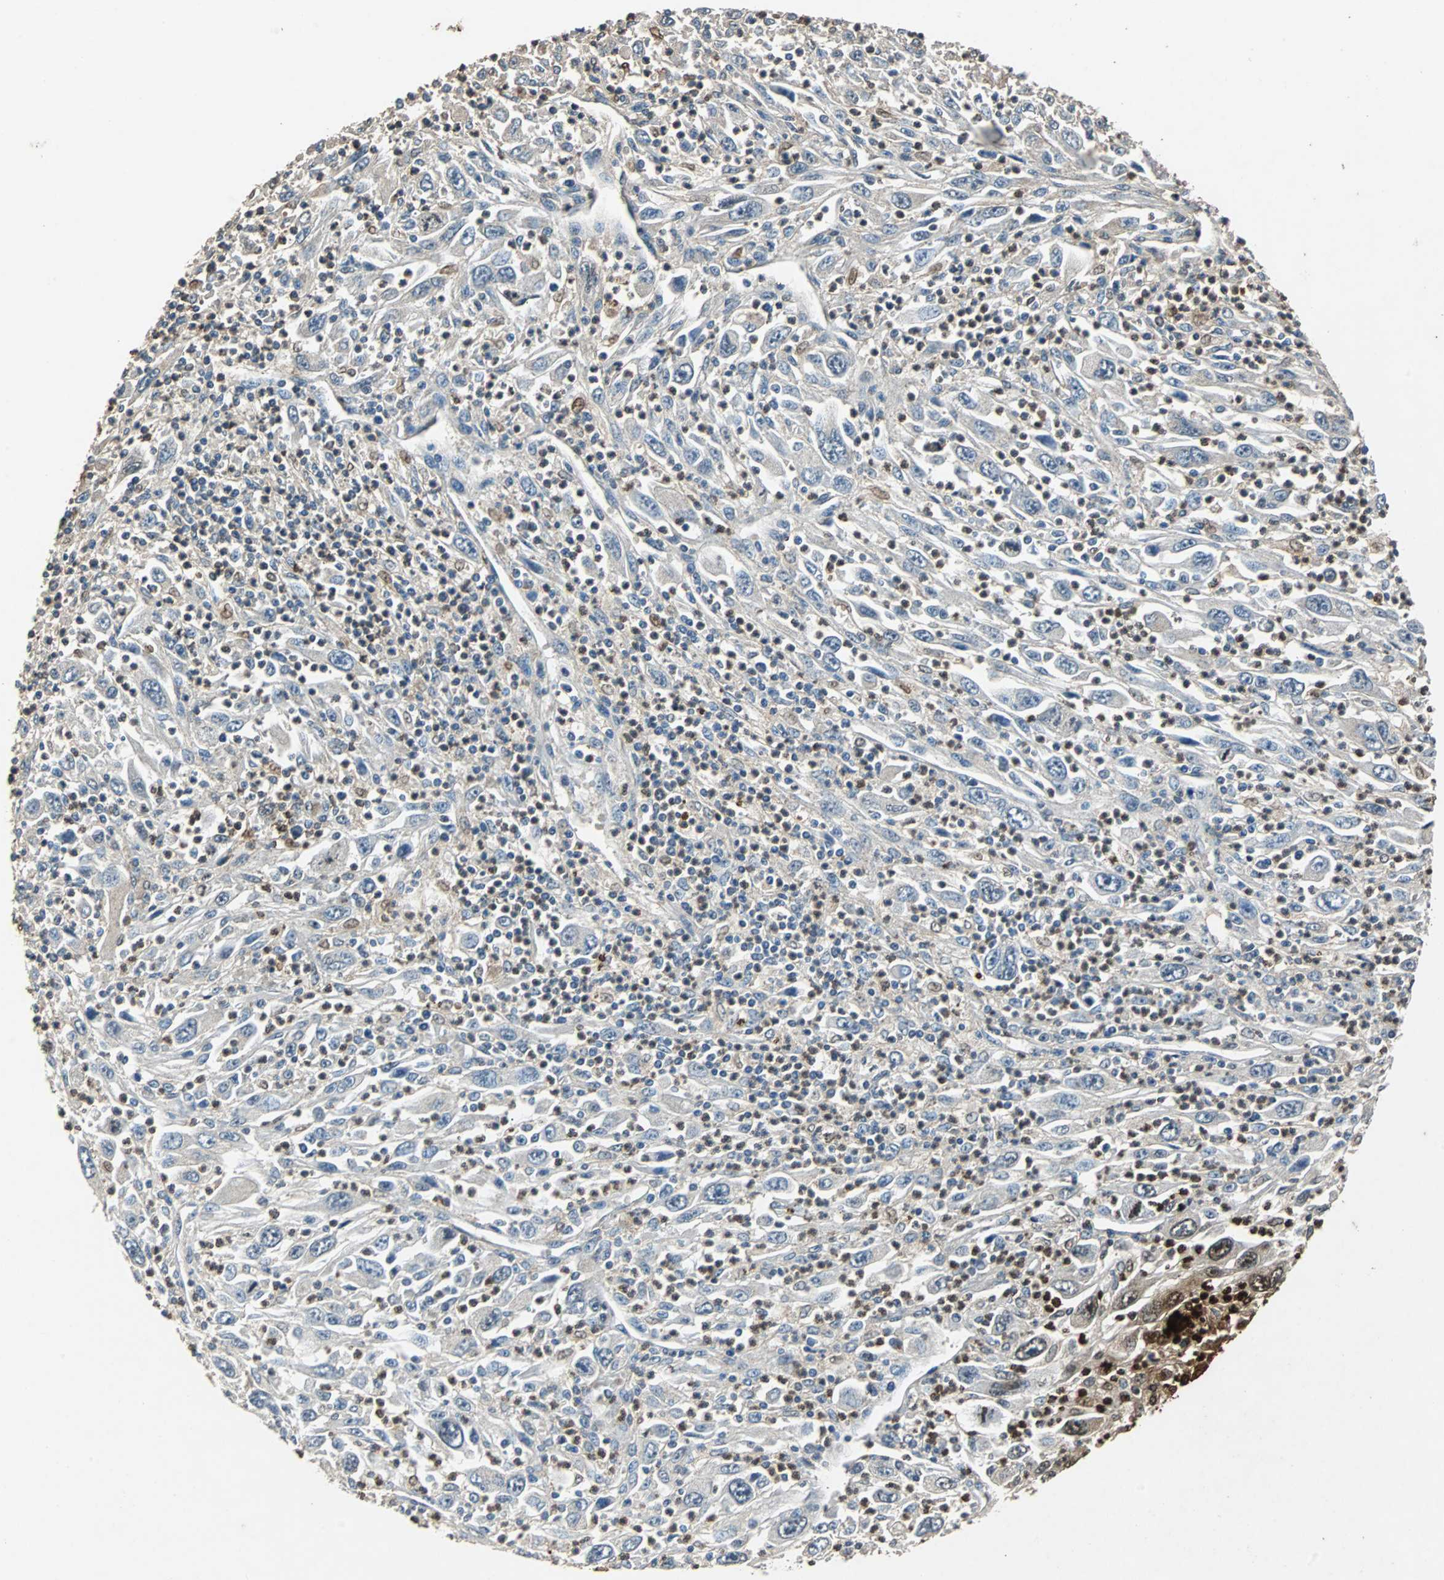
{"staining": {"intensity": "negative", "quantity": "none", "location": "none"}, "tissue": "melanoma", "cell_type": "Tumor cells", "image_type": "cancer", "snomed": [{"axis": "morphology", "description": "Malignant melanoma, Metastatic site"}, {"axis": "topography", "description": "Skin"}], "caption": "Tumor cells show no significant staining in melanoma. (Immunohistochemistry (ihc), brightfield microscopy, high magnification).", "gene": "NAA10", "patient": {"sex": "female", "age": 56}}